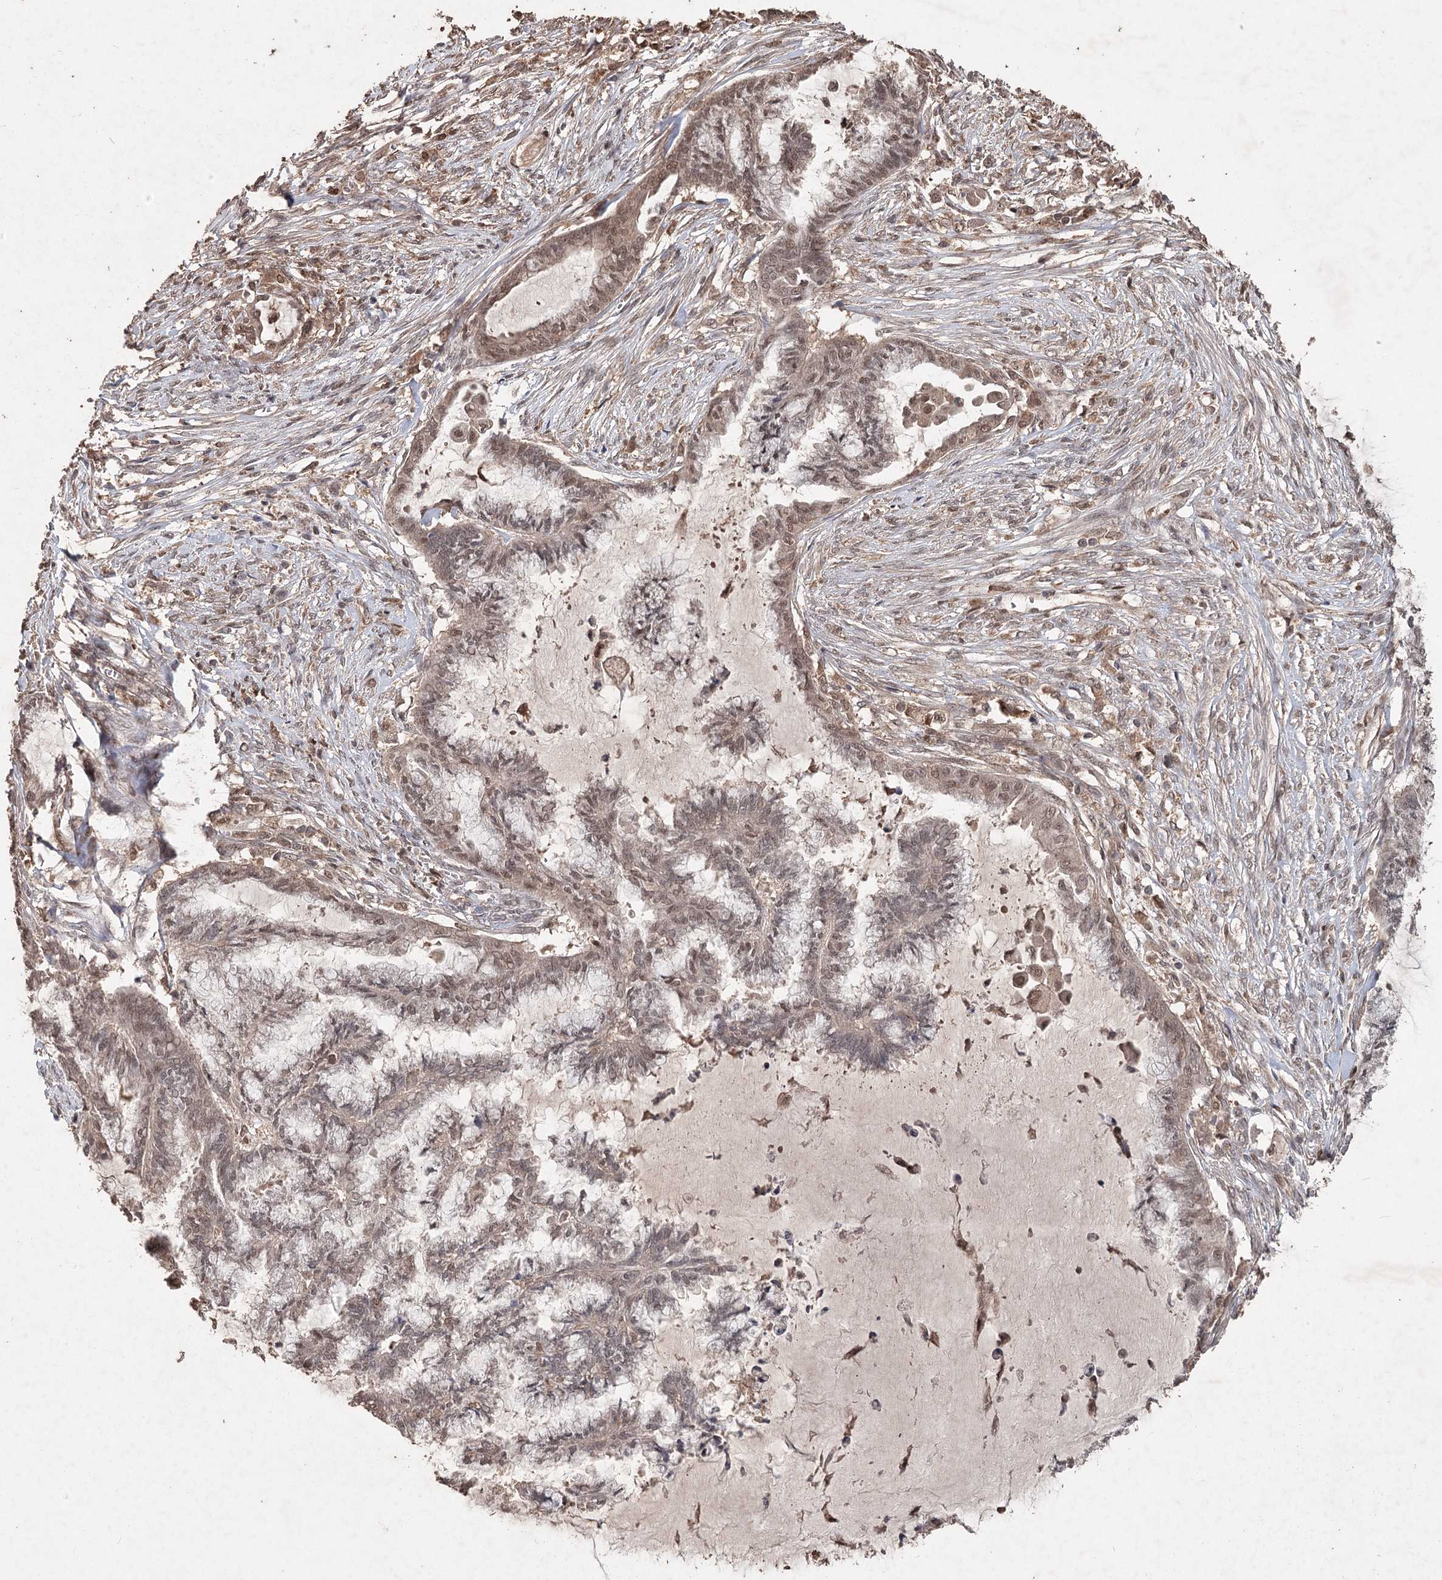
{"staining": {"intensity": "moderate", "quantity": "25%-75%", "location": "cytoplasmic/membranous,nuclear"}, "tissue": "endometrial cancer", "cell_type": "Tumor cells", "image_type": "cancer", "snomed": [{"axis": "morphology", "description": "Adenocarcinoma, NOS"}, {"axis": "topography", "description": "Endometrium"}], "caption": "Adenocarcinoma (endometrial) stained with a brown dye displays moderate cytoplasmic/membranous and nuclear positive expression in about 25%-75% of tumor cells.", "gene": "FBXO7", "patient": {"sex": "female", "age": 86}}